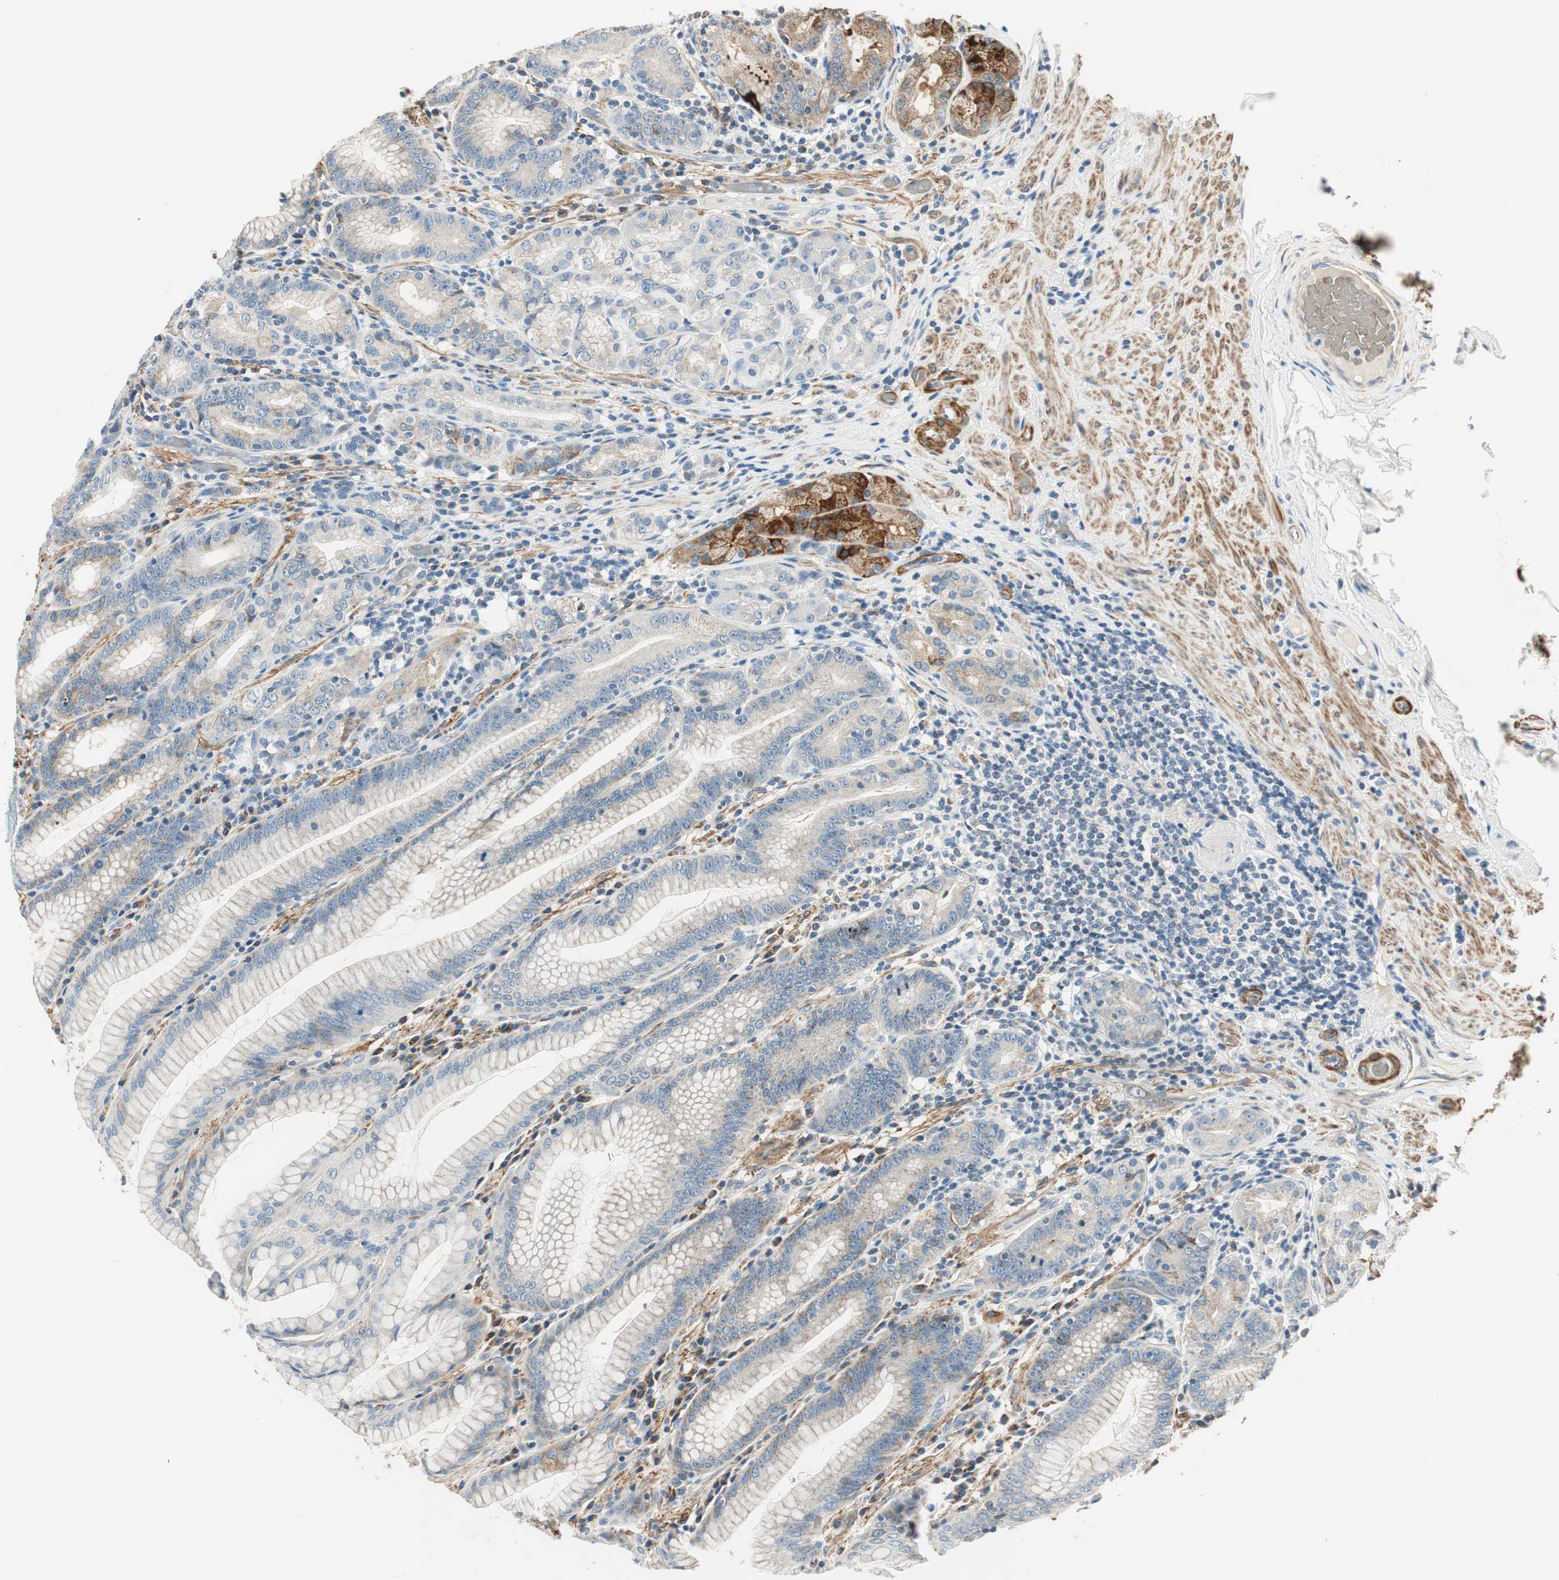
{"staining": {"intensity": "strong", "quantity": "<25%", "location": "cytoplasmic/membranous"}, "tissue": "stomach", "cell_type": "Glandular cells", "image_type": "normal", "snomed": [{"axis": "morphology", "description": "Normal tissue, NOS"}, {"axis": "topography", "description": "Stomach, lower"}], "caption": "A photomicrograph showing strong cytoplasmic/membranous positivity in about <25% of glandular cells in benign stomach, as visualized by brown immunohistochemical staining.", "gene": "RORB", "patient": {"sex": "female", "age": 76}}